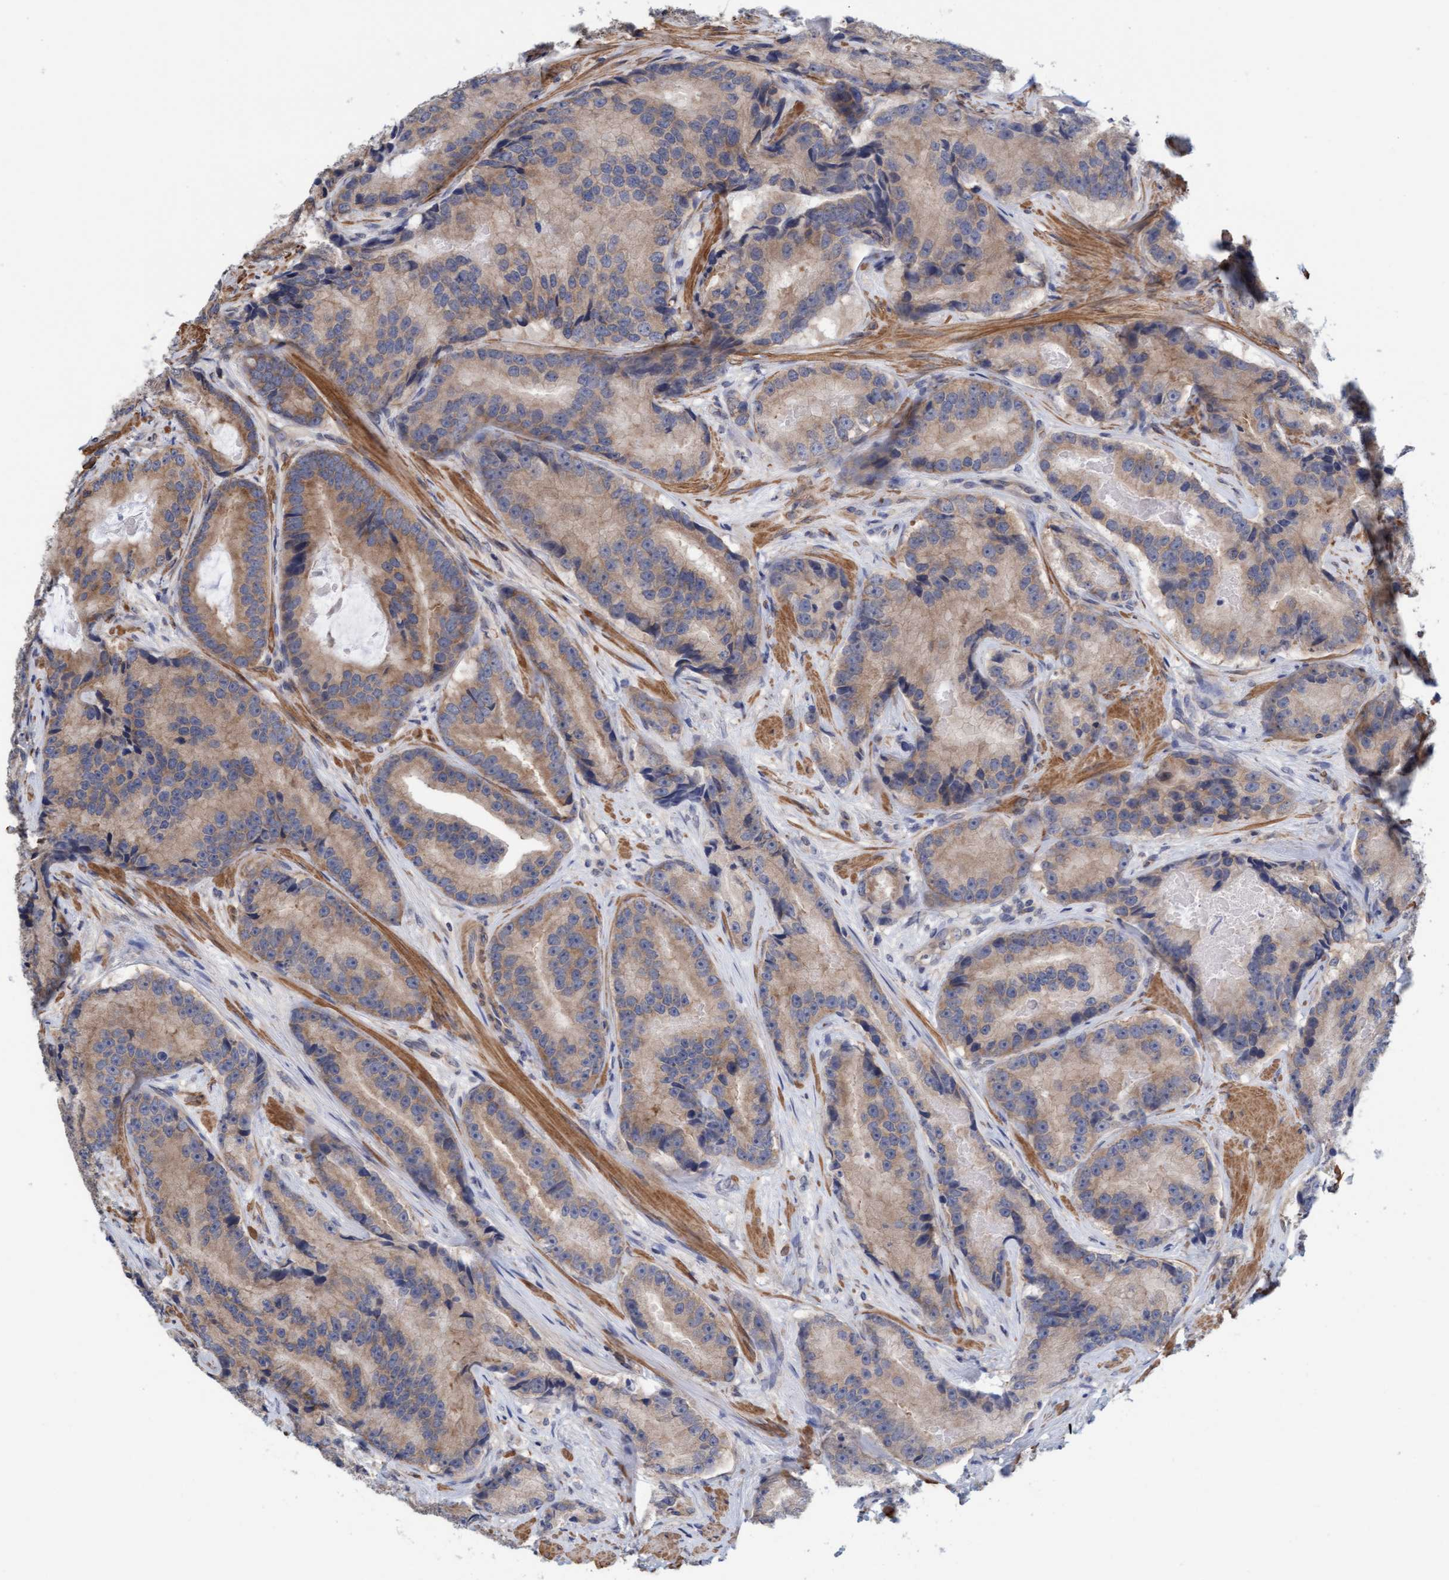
{"staining": {"intensity": "weak", "quantity": ">75%", "location": "cytoplasmic/membranous"}, "tissue": "prostate cancer", "cell_type": "Tumor cells", "image_type": "cancer", "snomed": [{"axis": "morphology", "description": "Adenocarcinoma, High grade"}, {"axis": "topography", "description": "Prostate"}], "caption": "Immunohistochemical staining of human prostate cancer exhibits low levels of weak cytoplasmic/membranous protein expression in about >75% of tumor cells.", "gene": "FXR2", "patient": {"sex": "male", "age": 55}}